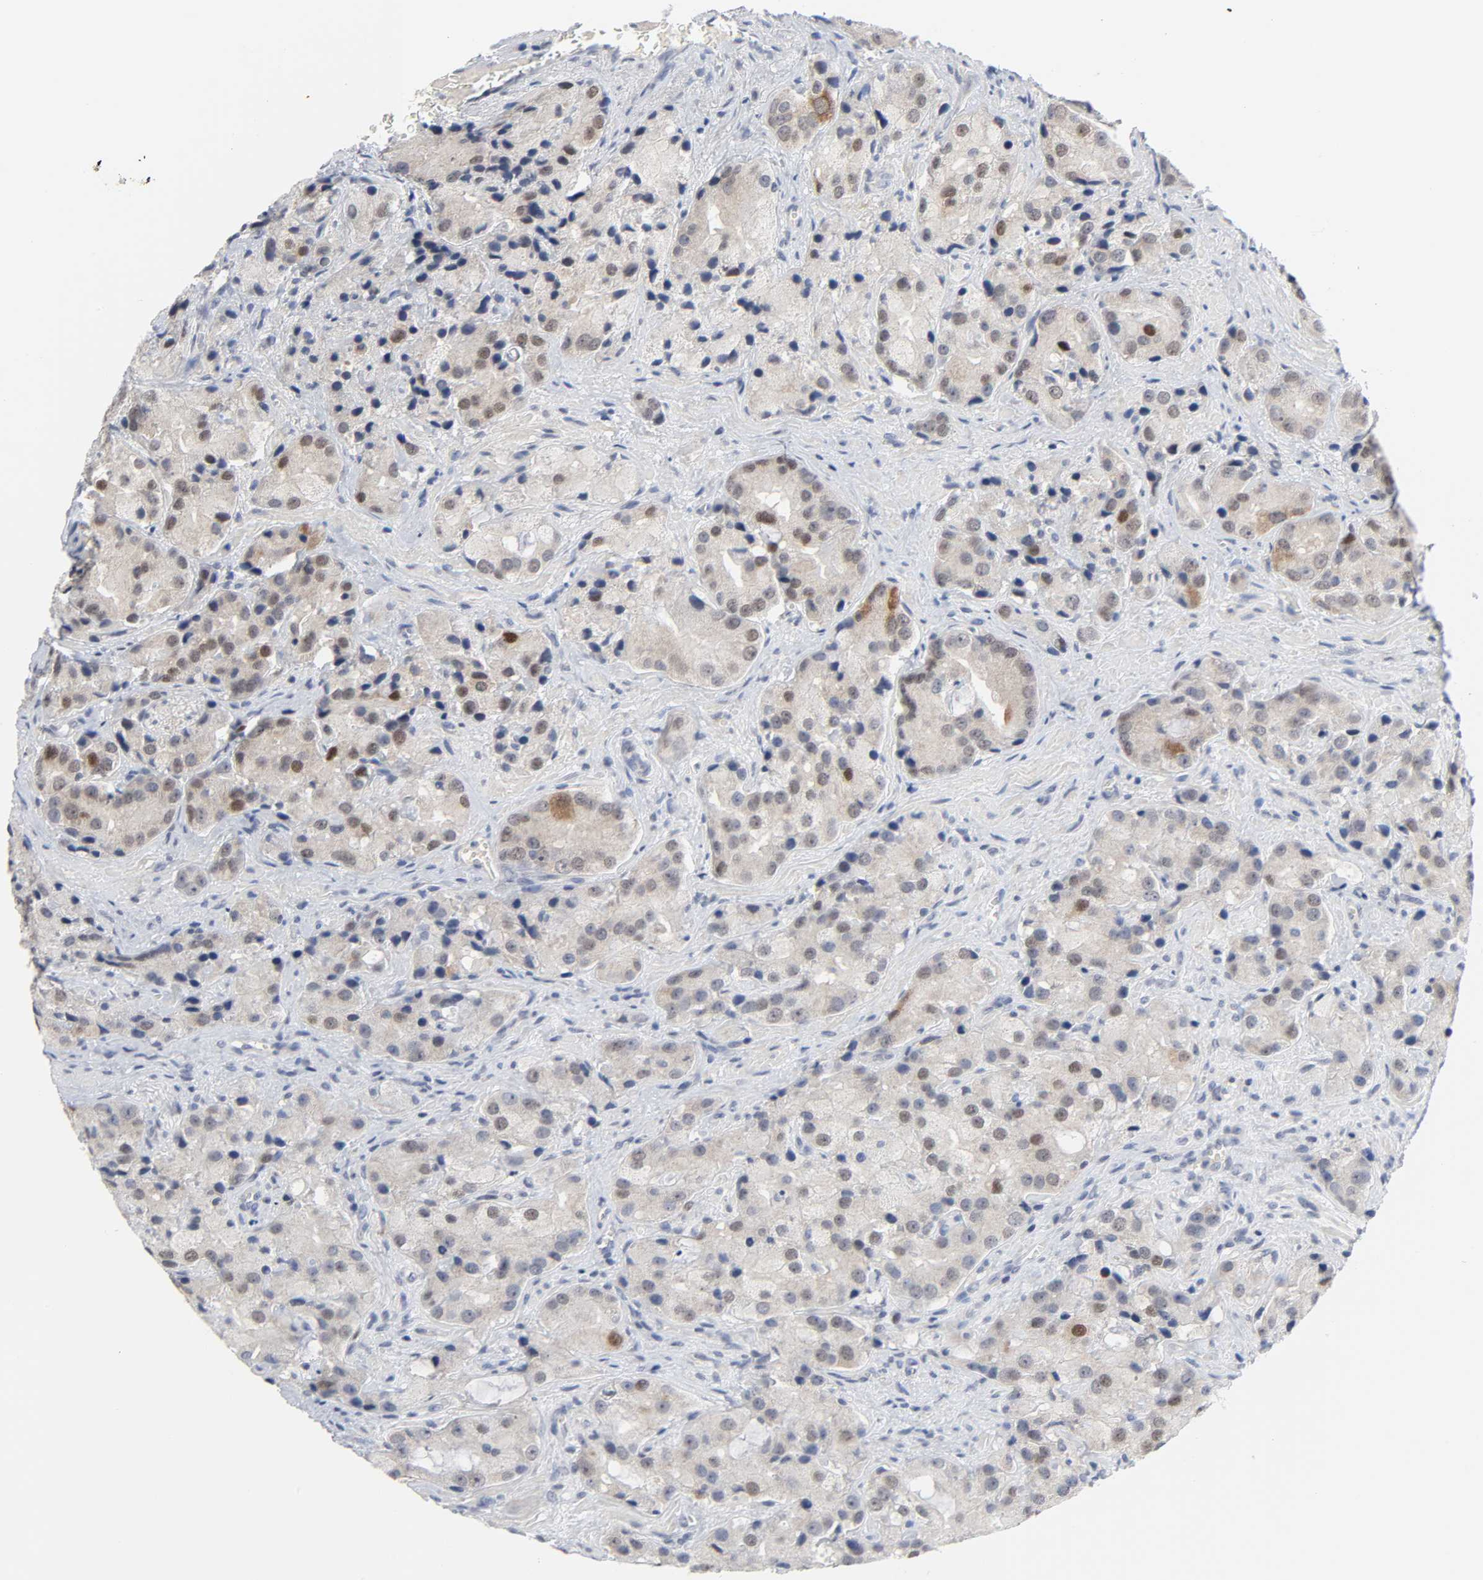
{"staining": {"intensity": "moderate", "quantity": "<25%", "location": "nuclear"}, "tissue": "prostate cancer", "cell_type": "Tumor cells", "image_type": "cancer", "snomed": [{"axis": "morphology", "description": "Adenocarcinoma, High grade"}, {"axis": "topography", "description": "Prostate"}], "caption": "A brown stain highlights moderate nuclear expression of a protein in prostate cancer tumor cells. (DAB = brown stain, brightfield microscopy at high magnification).", "gene": "WEE1", "patient": {"sex": "male", "age": 70}}